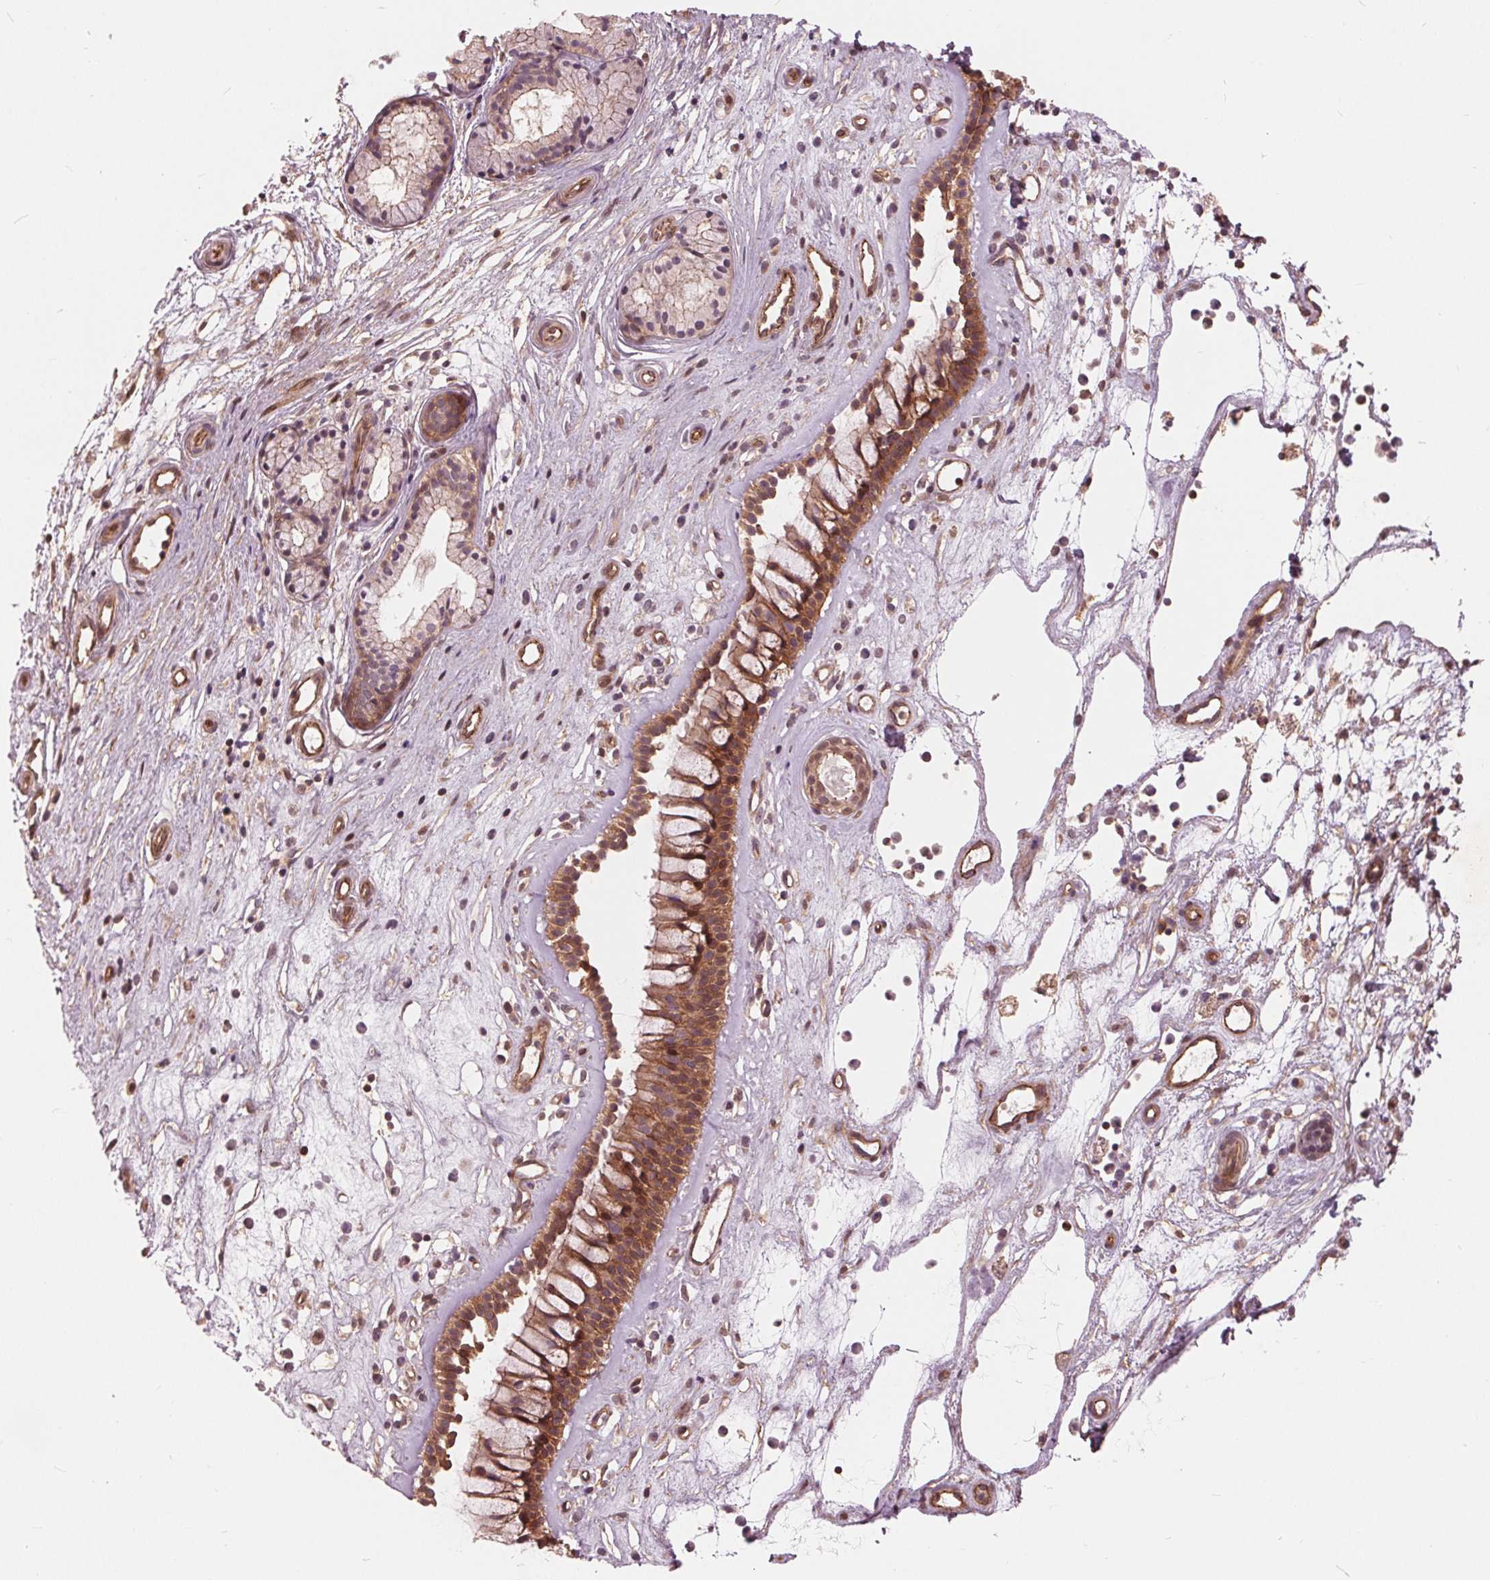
{"staining": {"intensity": "moderate", "quantity": ">75%", "location": "cytoplasmic/membranous,nuclear"}, "tissue": "nasopharynx", "cell_type": "Respiratory epithelial cells", "image_type": "normal", "snomed": [{"axis": "morphology", "description": "Normal tissue, NOS"}, {"axis": "topography", "description": "Nasopharynx"}], "caption": "Respiratory epithelial cells exhibit medium levels of moderate cytoplasmic/membranous,nuclear staining in about >75% of cells in benign nasopharynx.", "gene": "TXNIP", "patient": {"sex": "female", "age": 52}}